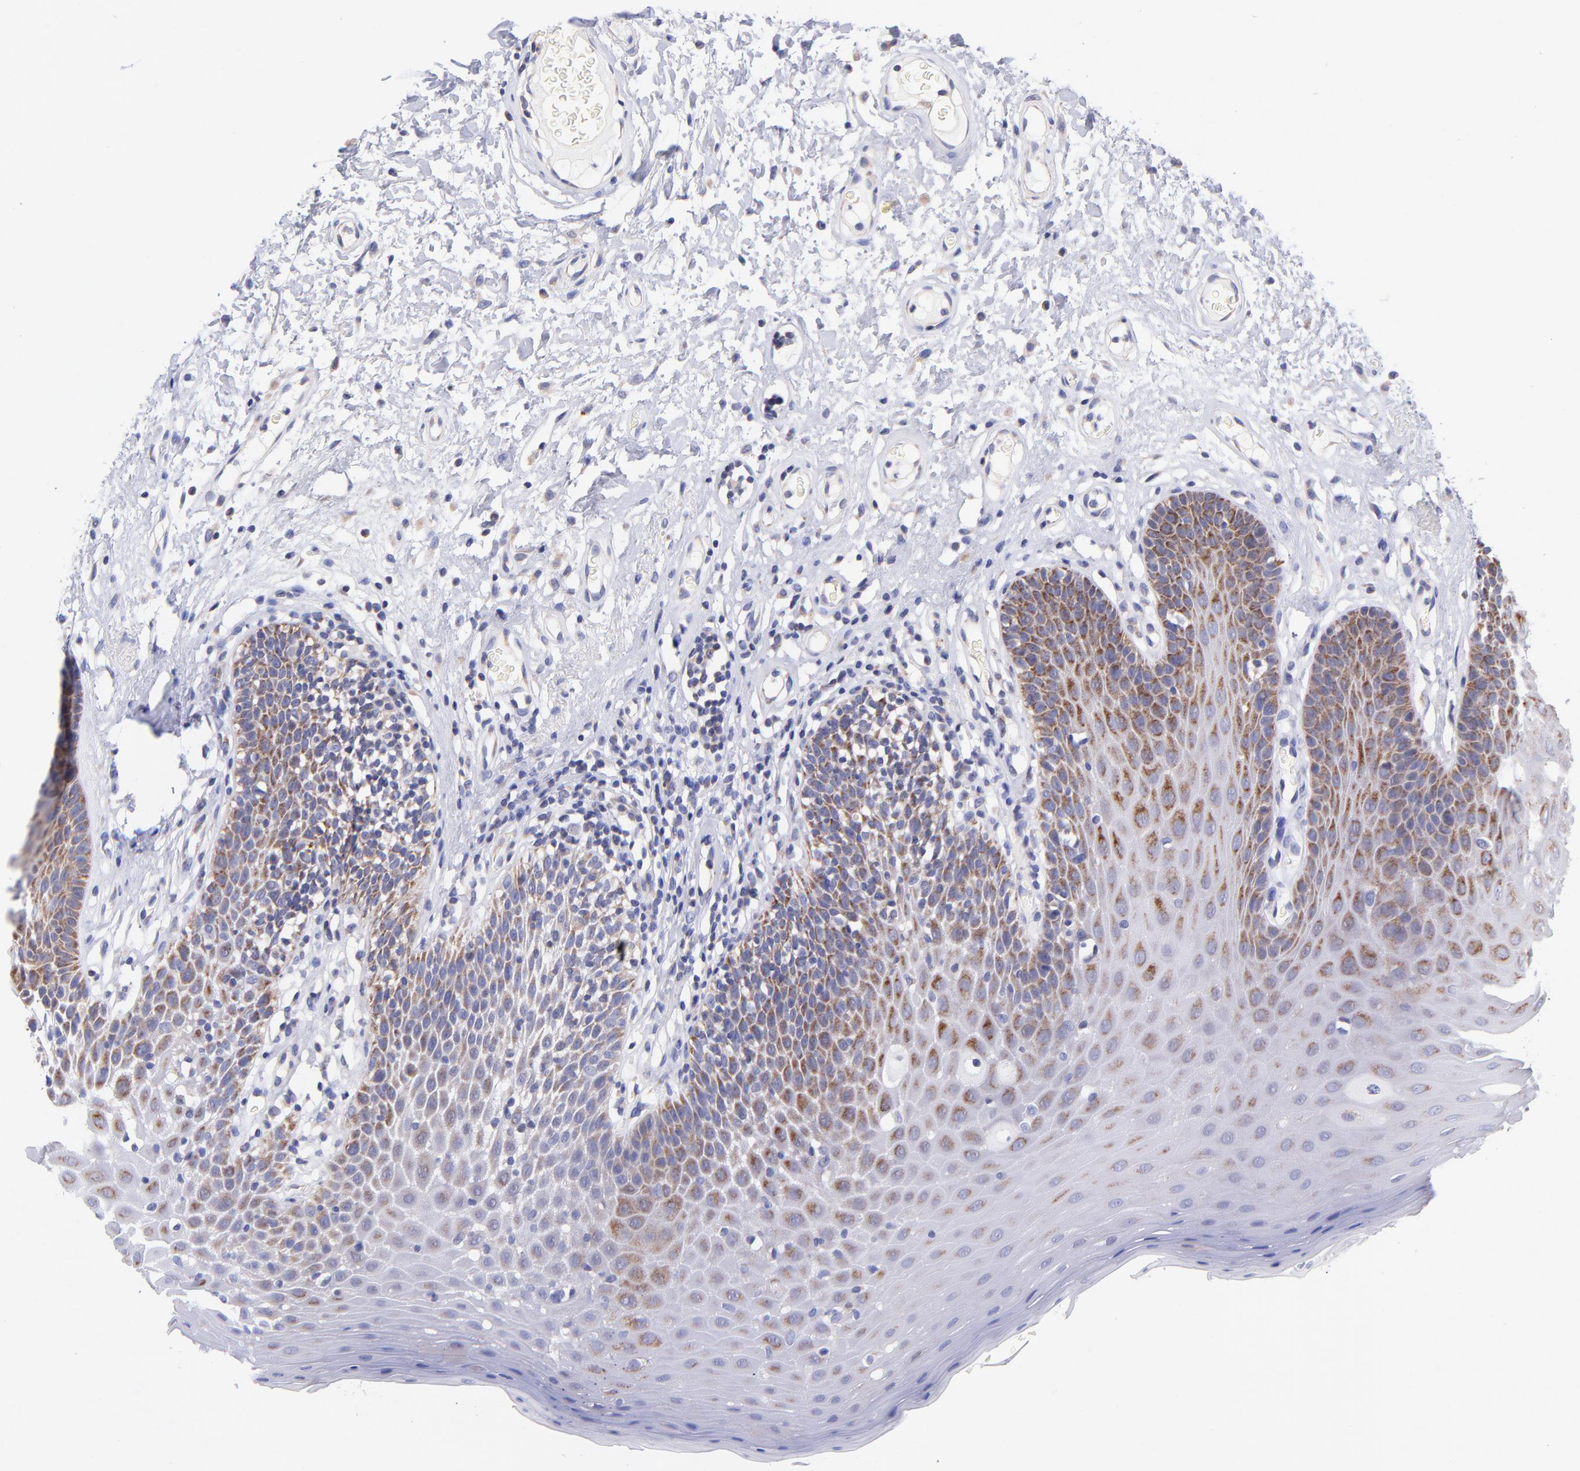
{"staining": {"intensity": "moderate", "quantity": "25%-75%", "location": "cytoplasmic/membranous"}, "tissue": "oral mucosa", "cell_type": "Squamous epithelial cells", "image_type": "normal", "snomed": [{"axis": "morphology", "description": "Normal tissue, NOS"}, {"axis": "morphology", "description": "Squamous cell carcinoma, NOS"}, {"axis": "topography", "description": "Skeletal muscle"}, {"axis": "topography", "description": "Oral tissue"}, {"axis": "topography", "description": "Head-Neck"}], "caption": "High-magnification brightfield microscopy of benign oral mucosa stained with DAB (3,3'-diaminobenzidine) (brown) and counterstained with hematoxylin (blue). squamous epithelial cells exhibit moderate cytoplasmic/membranous expression is appreciated in approximately25%-75% of cells. (DAB = brown stain, brightfield microscopy at high magnification).", "gene": "NDUFB7", "patient": {"sex": "male", "age": 71}}